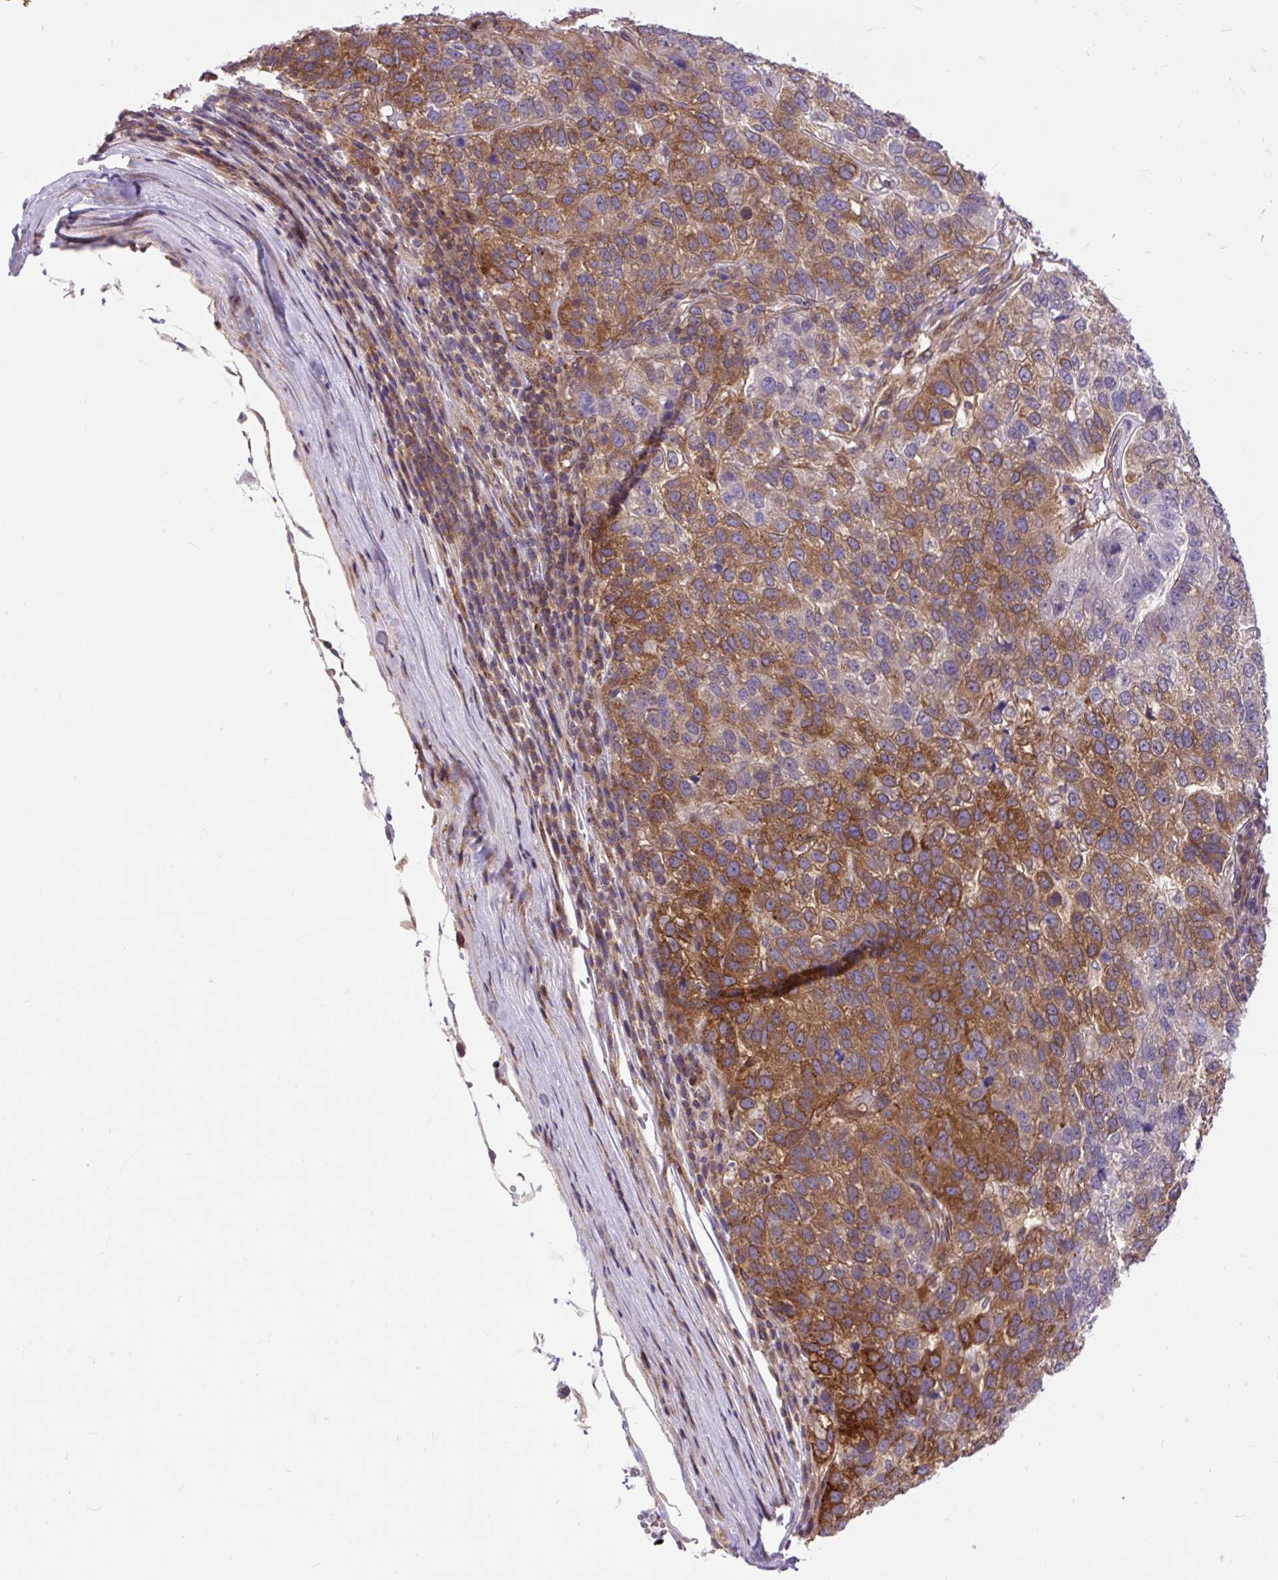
{"staining": {"intensity": "strong", "quantity": "<25%", "location": "cytoplasmic/membranous"}, "tissue": "pancreatic cancer", "cell_type": "Tumor cells", "image_type": "cancer", "snomed": [{"axis": "morphology", "description": "Adenocarcinoma, NOS"}, {"axis": "topography", "description": "Pancreas"}], "caption": "IHC micrograph of pancreatic adenocarcinoma stained for a protein (brown), which displays medium levels of strong cytoplasmic/membranous expression in about <25% of tumor cells.", "gene": "TRIM17", "patient": {"sex": "female", "age": 61}}